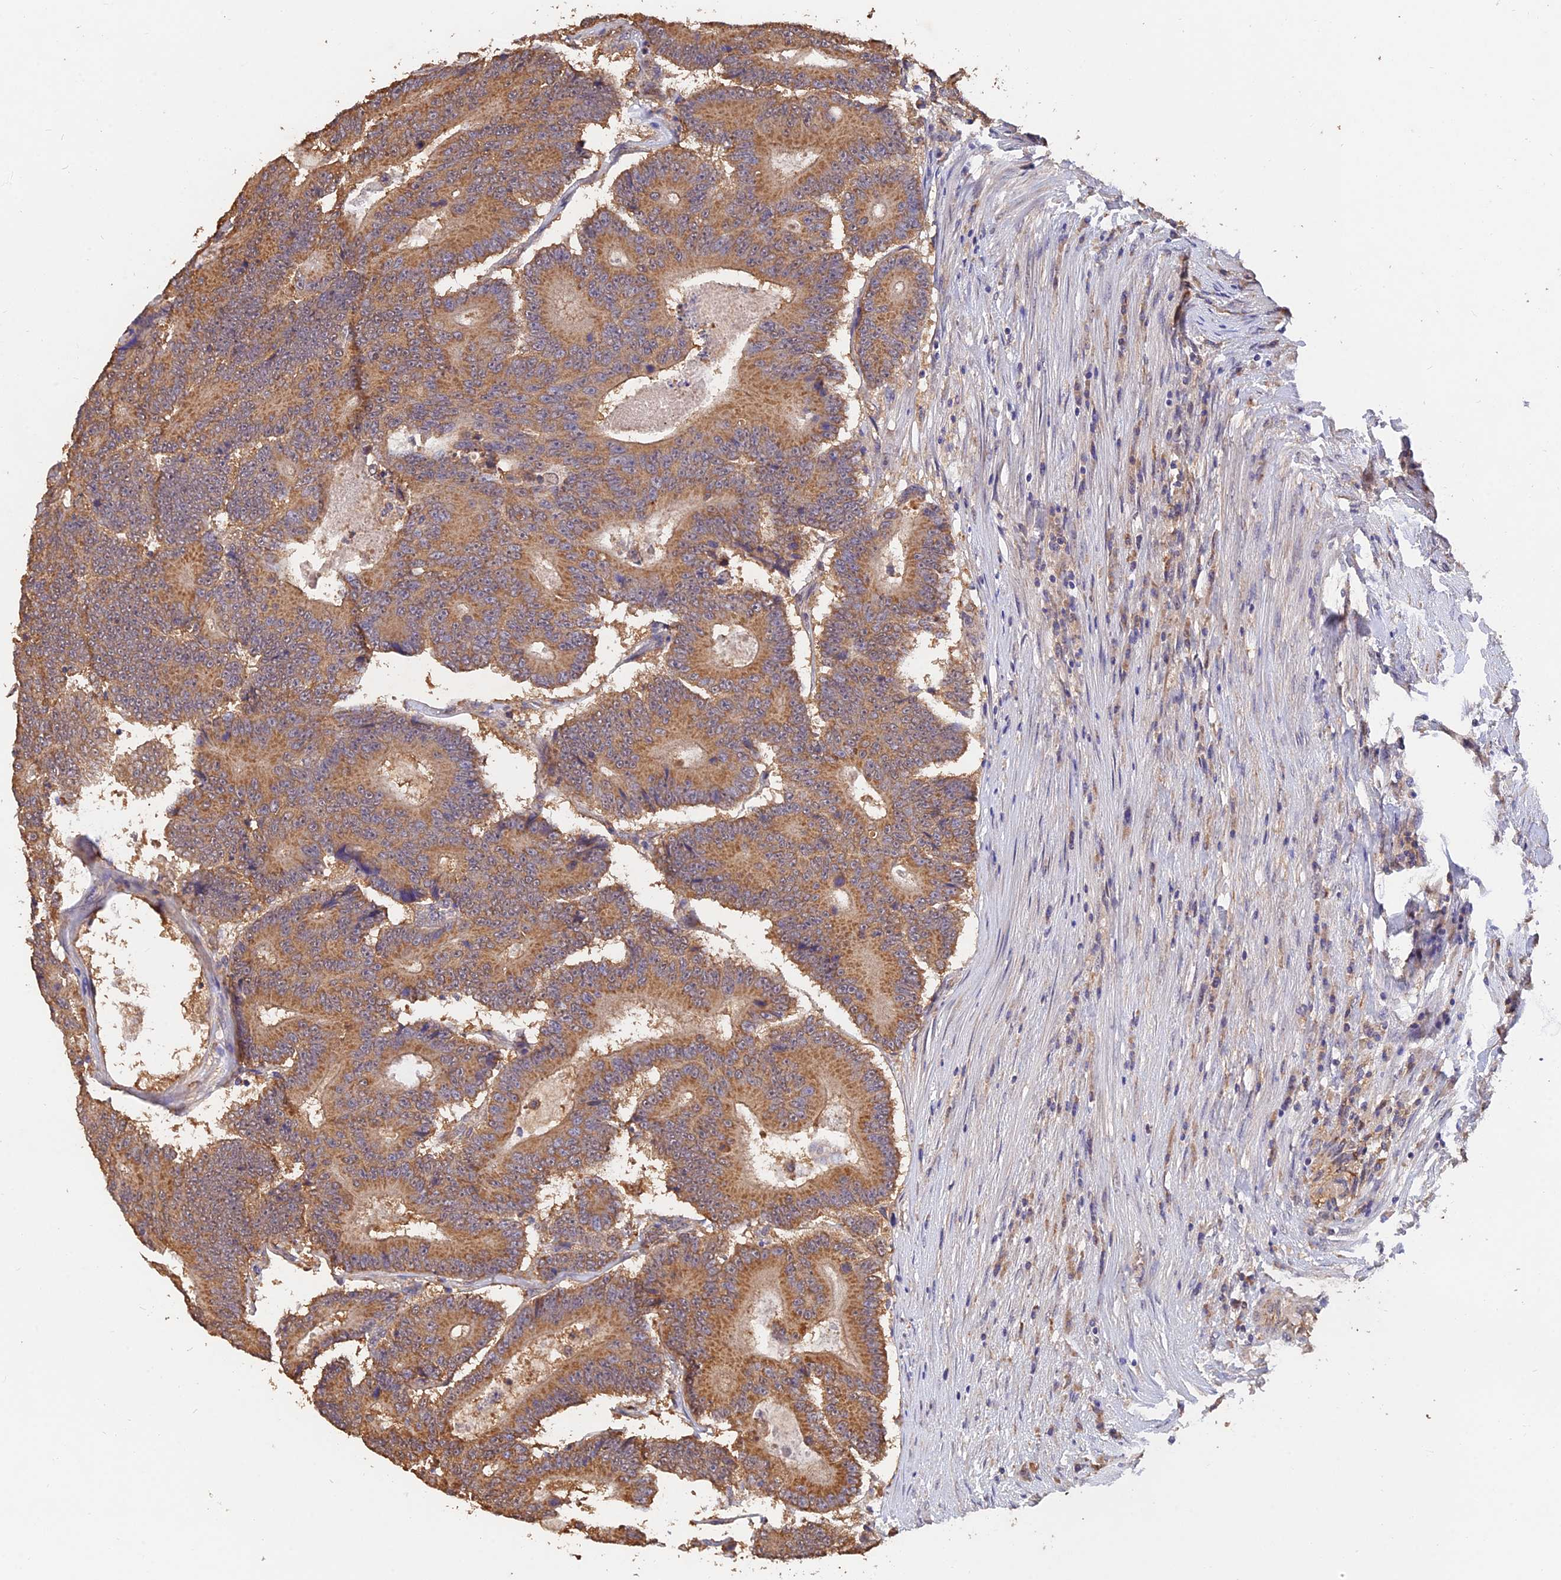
{"staining": {"intensity": "moderate", "quantity": ">75%", "location": "cytoplasmic/membranous"}, "tissue": "colorectal cancer", "cell_type": "Tumor cells", "image_type": "cancer", "snomed": [{"axis": "morphology", "description": "Adenocarcinoma, NOS"}, {"axis": "topography", "description": "Colon"}], "caption": "Protein staining displays moderate cytoplasmic/membranous expression in approximately >75% of tumor cells in colorectal cancer. Ihc stains the protein in brown and the nuclei are stained blue.", "gene": "SLC38A11", "patient": {"sex": "male", "age": 83}}